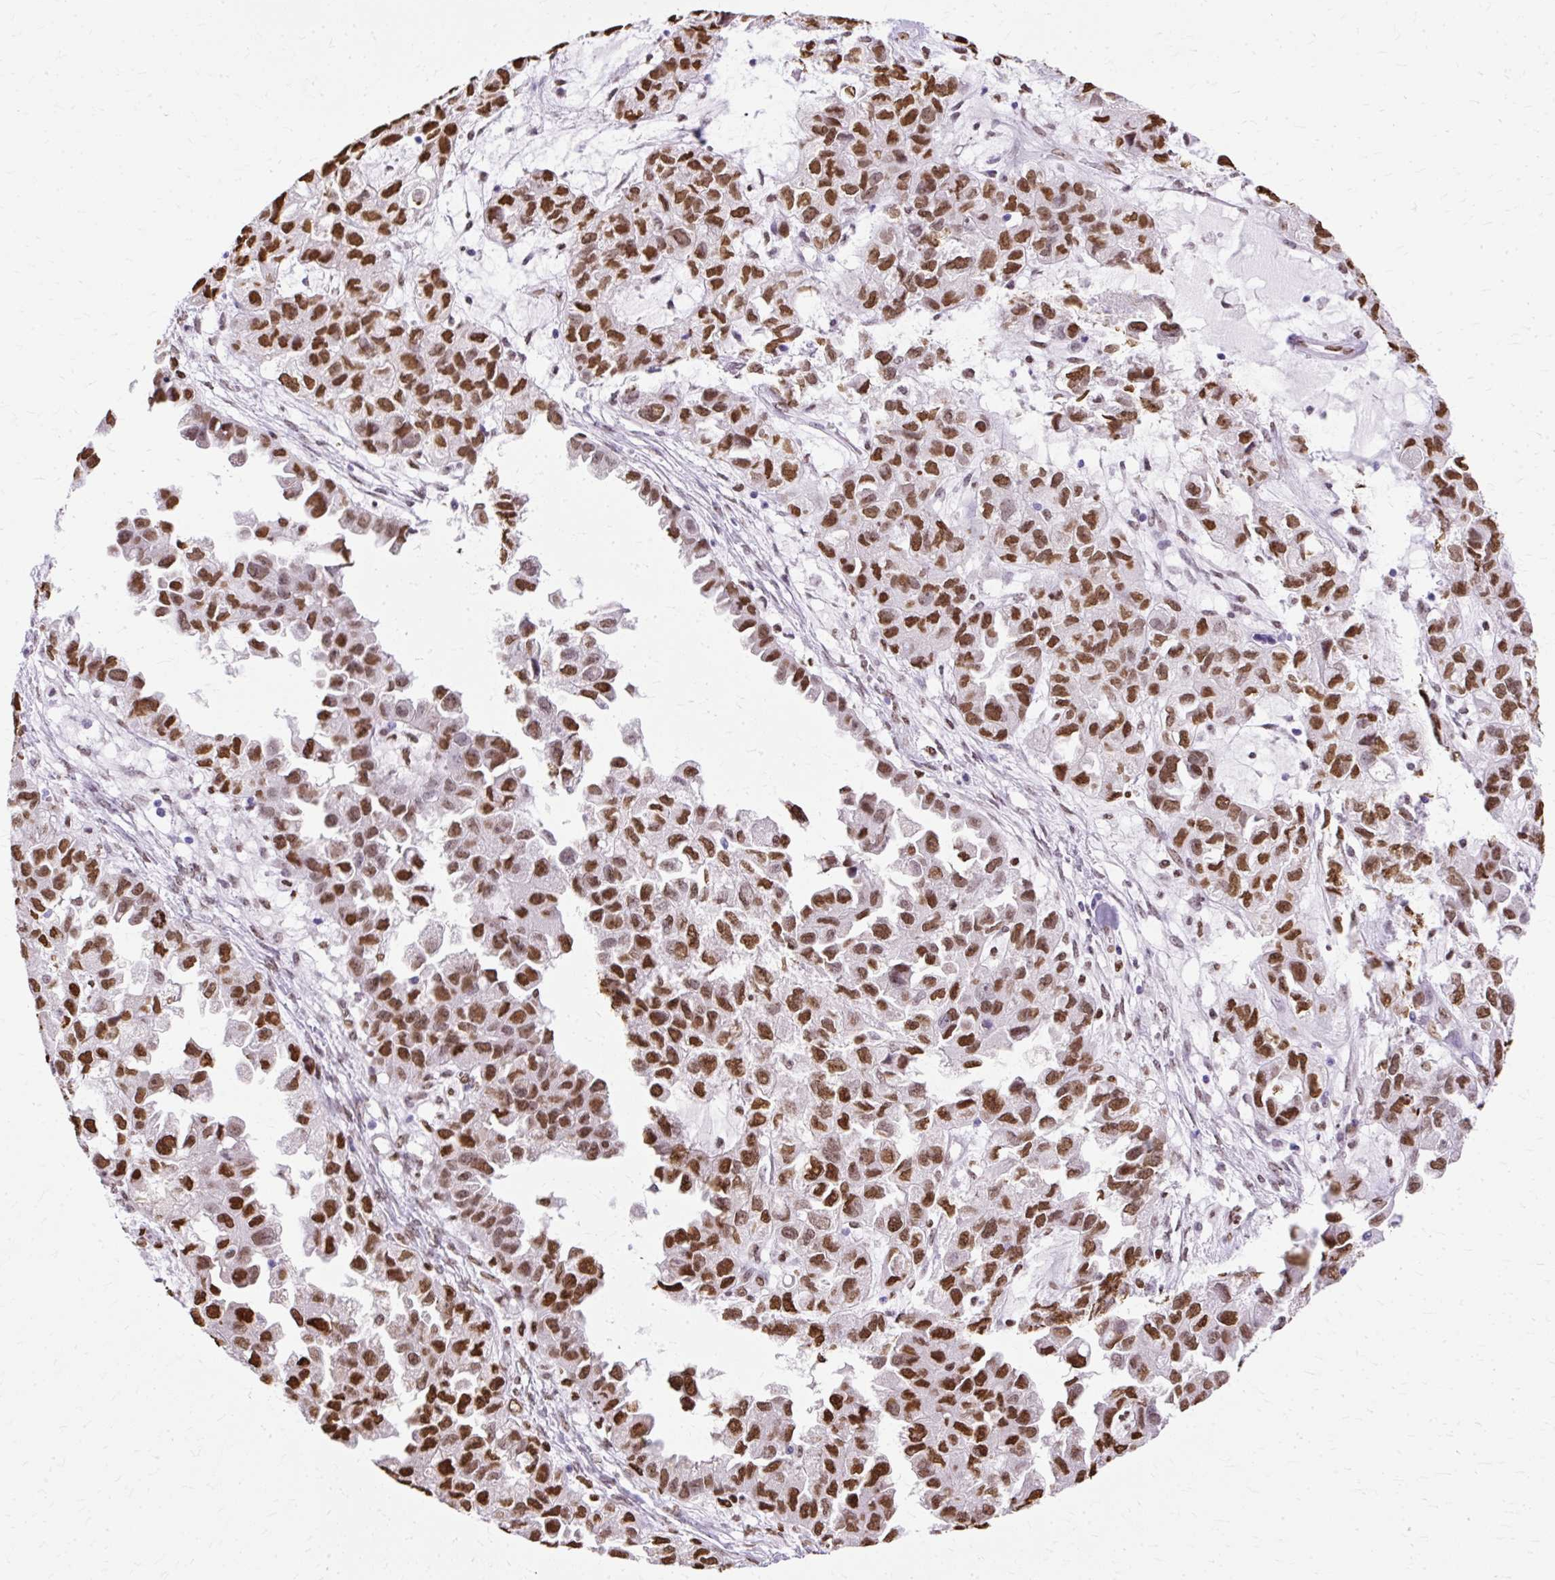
{"staining": {"intensity": "strong", "quantity": ">75%", "location": "nuclear"}, "tissue": "ovarian cancer", "cell_type": "Tumor cells", "image_type": "cancer", "snomed": [{"axis": "morphology", "description": "Adenocarcinoma, NOS"}, {"axis": "morphology", "description": "Carcinoma, endometroid"}, {"axis": "topography", "description": "Ovary"}], "caption": "A brown stain labels strong nuclear staining of a protein in human ovarian cancer (endometroid carcinoma) tumor cells.", "gene": "TMEM184C", "patient": {"sex": "female", "age": 72}}